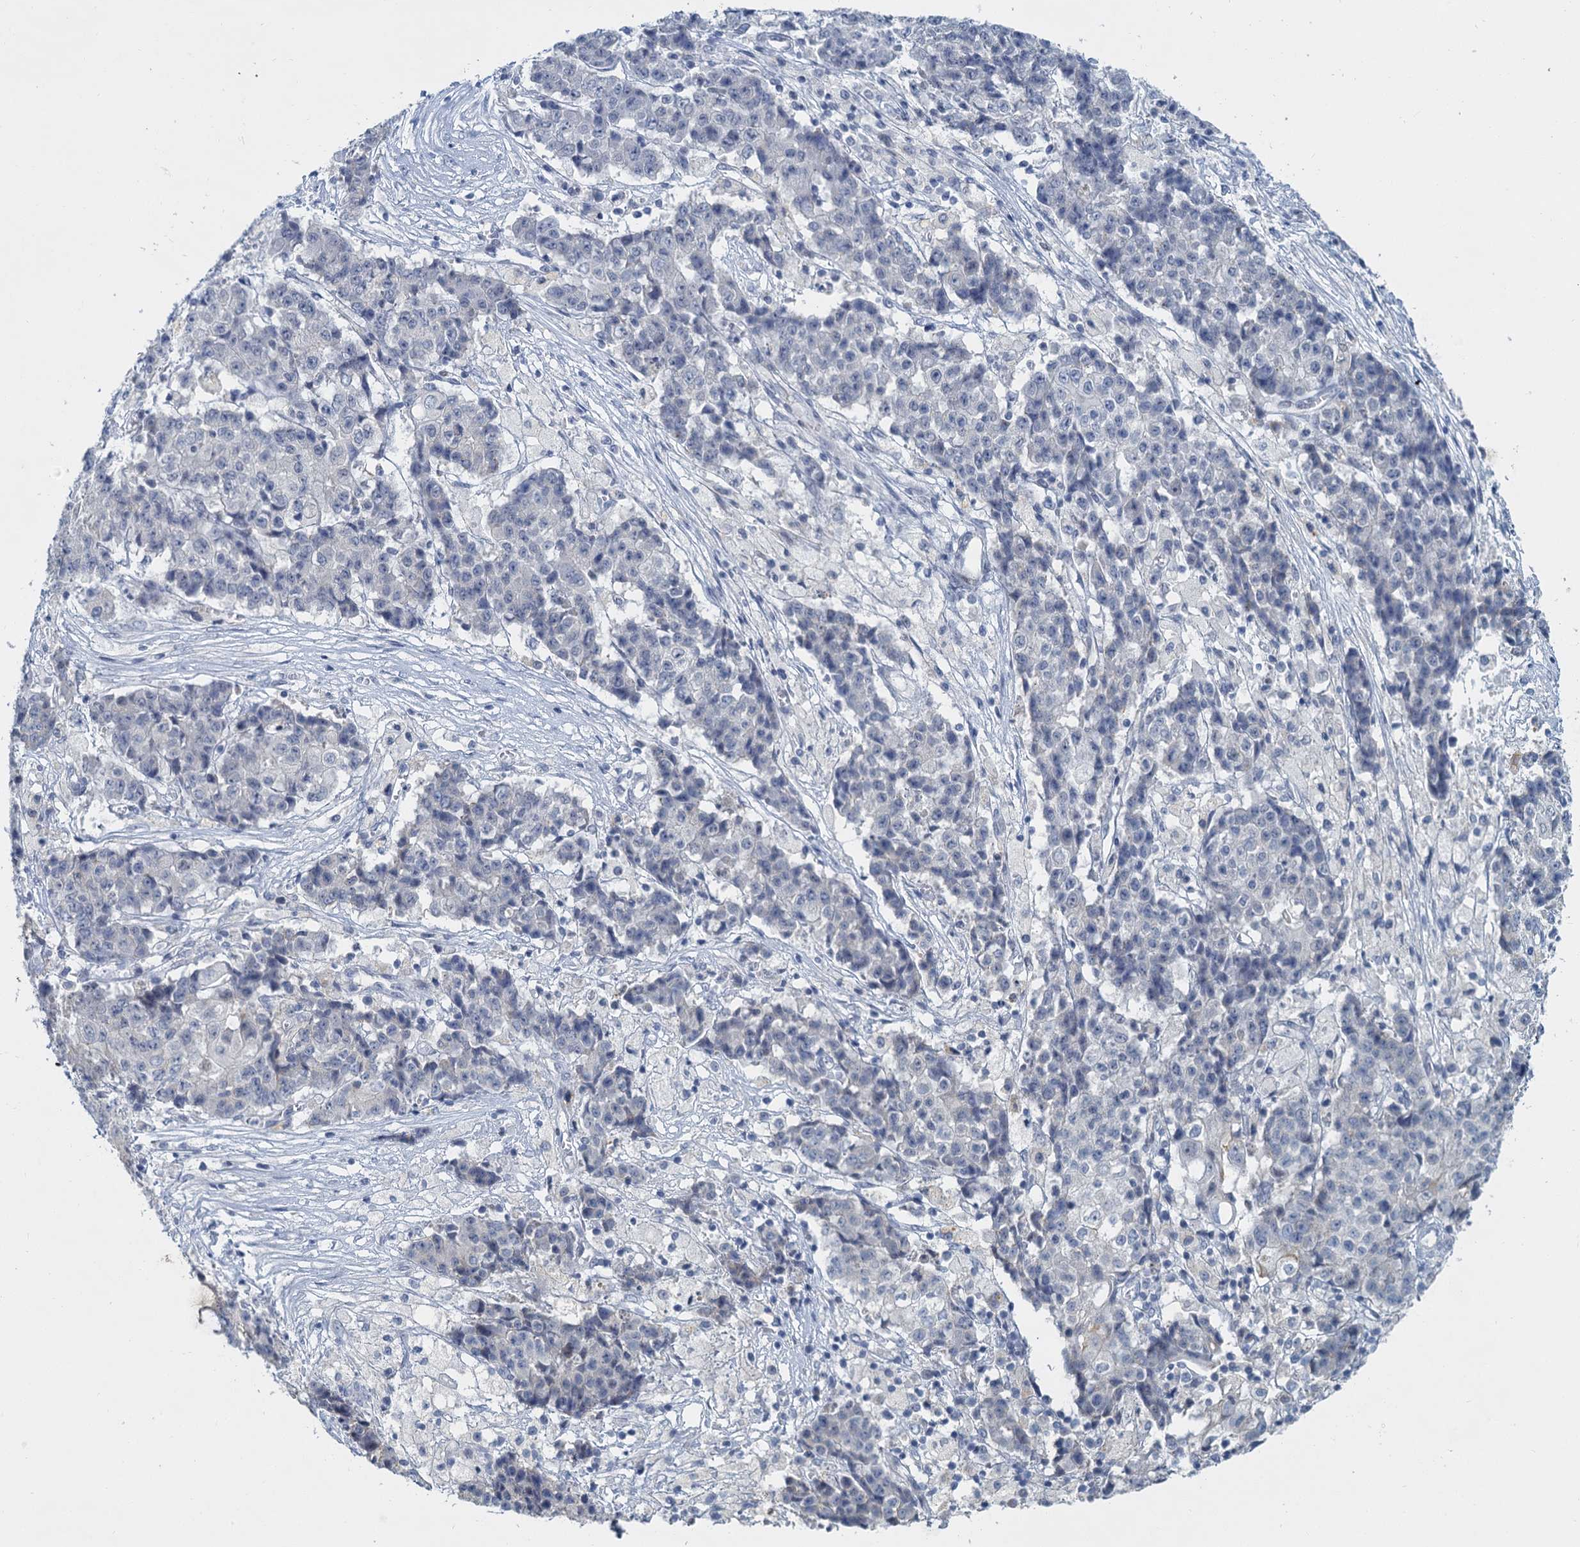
{"staining": {"intensity": "negative", "quantity": "none", "location": "none"}, "tissue": "ovarian cancer", "cell_type": "Tumor cells", "image_type": "cancer", "snomed": [{"axis": "morphology", "description": "Carcinoma, endometroid"}, {"axis": "topography", "description": "Ovary"}], "caption": "DAB immunohistochemical staining of human ovarian cancer (endometroid carcinoma) displays no significant expression in tumor cells.", "gene": "ACRBP", "patient": {"sex": "female", "age": 42}}